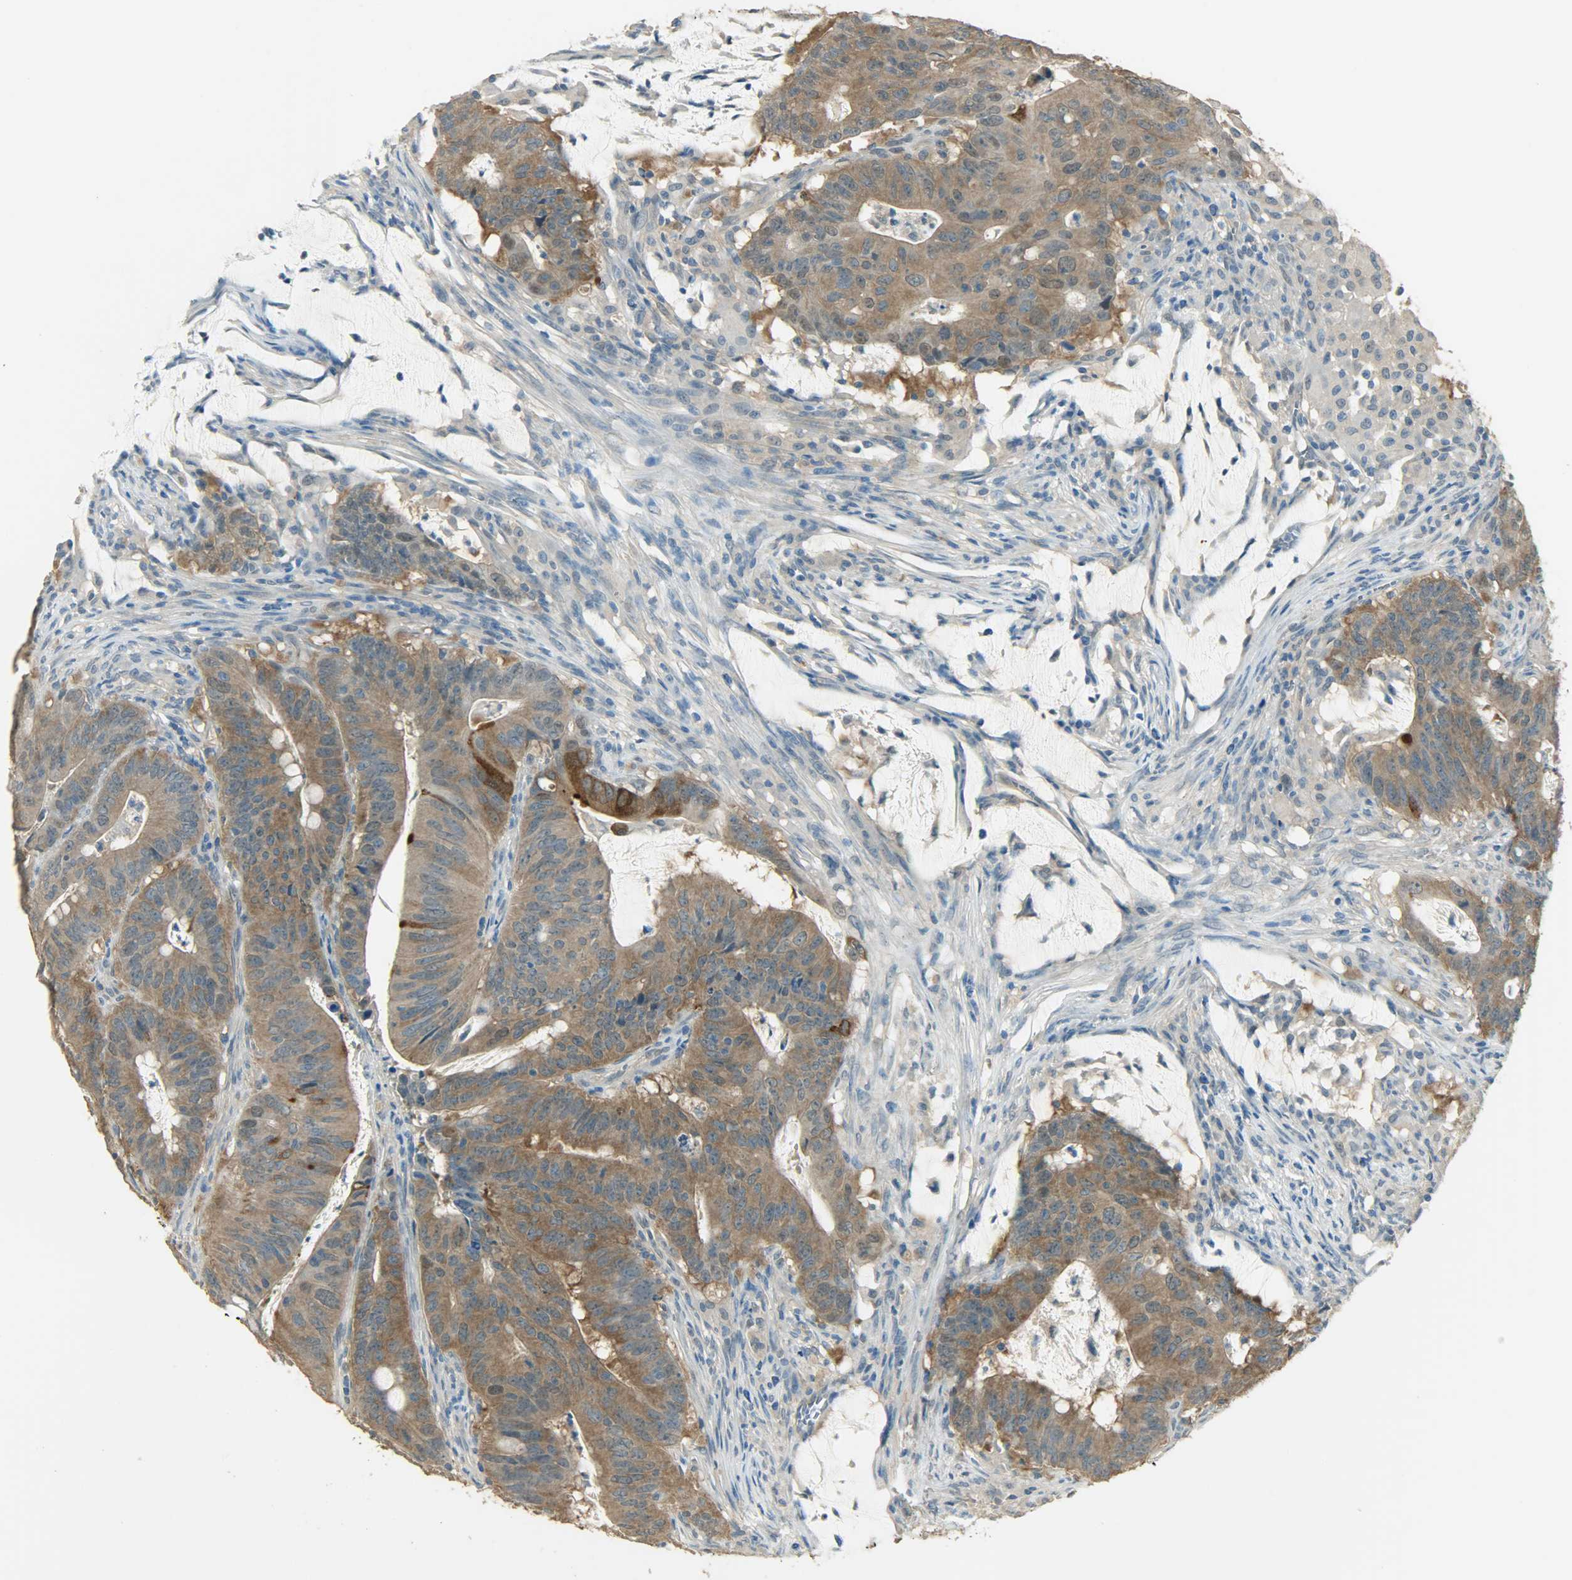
{"staining": {"intensity": "moderate", "quantity": ">75%", "location": "cytoplasmic/membranous"}, "tissue": "colorectal cancer", "cell_type": "Tumor cells", "image_type": "cancer", "snomed": [{"axis": "morphology", "description": "Adenocarcinoma, NOS"}, {"axis": "topography", "description": "Colon"}], "caption": "Protein staining by immunohistochemistry exhibits moderate cytoplasmic/membranous expression in approximately >75% of tumor cells in colorectal adenocarcinoma. Using DAB (brown) and hematoxylin (blue) stains, captured at high magnification using brightfield microscopy.", "gene": "PRMT5", "patient": {"sex": "male", "age": 45}}